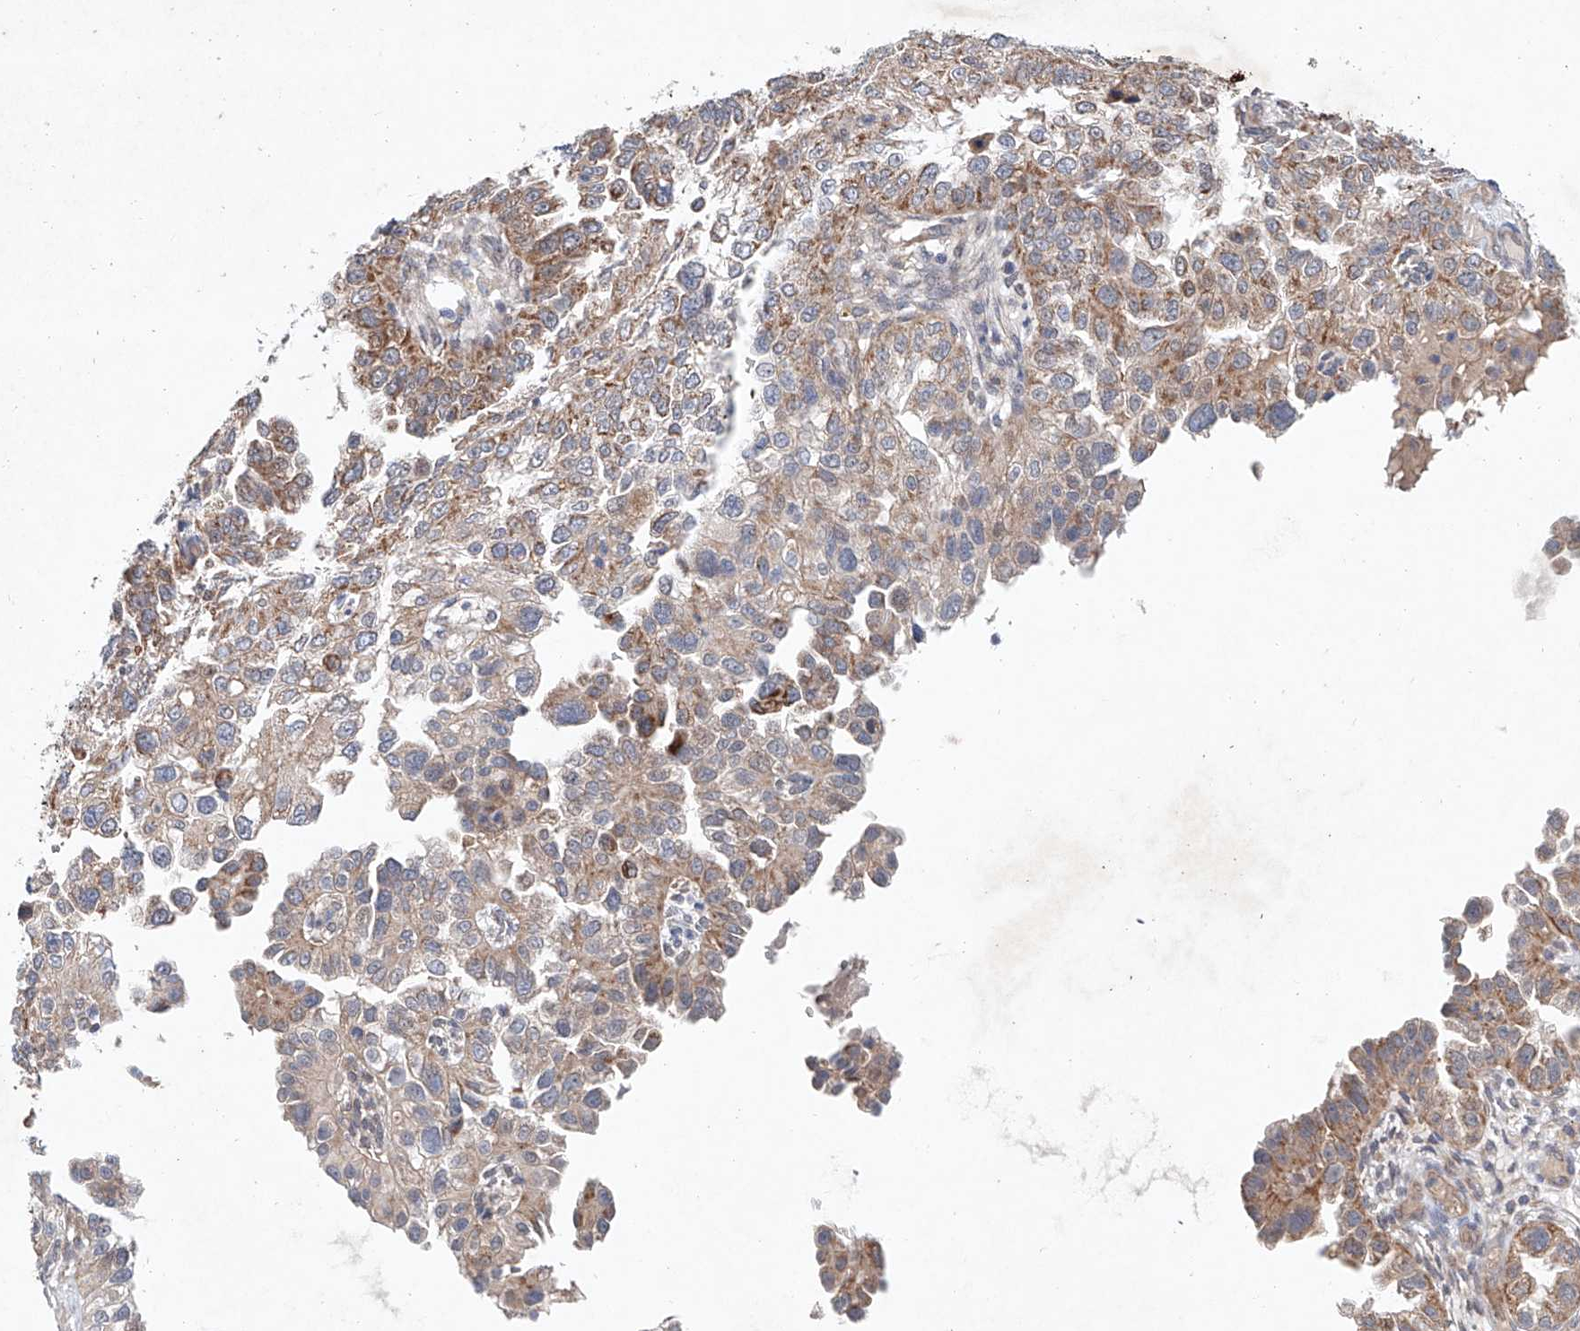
{"staining": {"intensity": "moderate", "quantity": ">75%", "location": "cytoplasmic/membranous"}, "tissue": "endometrial cancer", "cell_type": "Tumor cells", "image_type": "cancer", "snomed": [{"axis": "morphology", "description": "Adenocarcinoma, NOS"}, {"axis": "topography", "description": "Endometrium"}], "caption": "Immunohistochemistry (IHC) histopathology image of neoplastic tissue: human endometrial adenocarcinoma stained using immunohistochemistry (IHC) shows medium levels of moderate protein expression localized specifically in the cytoplasmic/membranous of tumor cells, appearing as a cytoplasmic/membranous brown color.", "gene": "FASTK", "patient": {"sex": "female", "age": 85}}